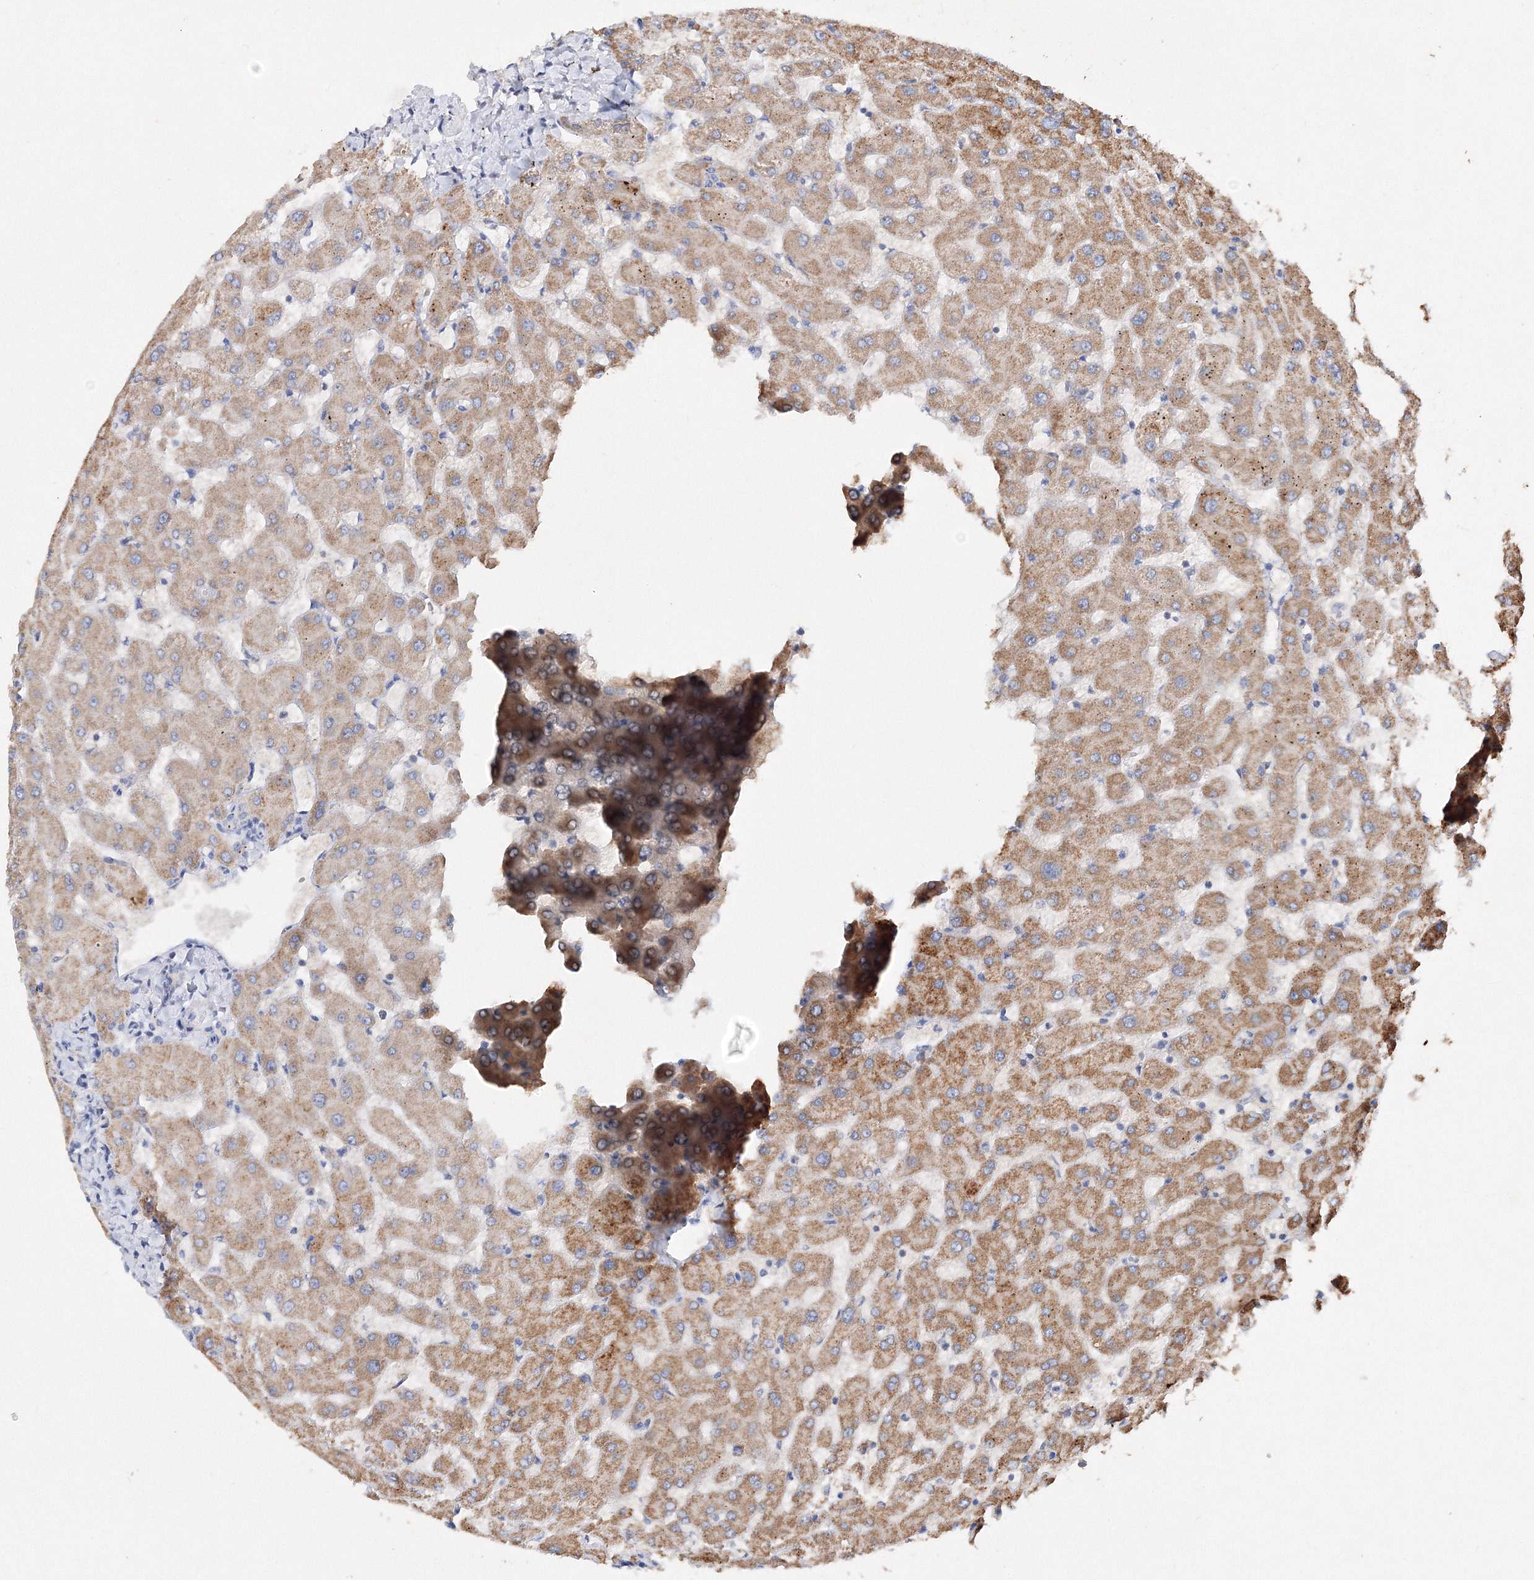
{"staining": {"intensity": "negative", "quantity": "none", "location": "none"}, "tissue": "liver", "cell_type": "Cholangiocytes", "image_type": "normal", "snomed": [{"axis": "morphology", "description": "Normal tissue, NOS"}, {"axis": "topography", "description": "Liver"}], "caption": "The photomicrograph displays no staining of cholangiocytes in unremarkable liver.", "gene": "GLS", "patient": {"sex": "female", "age": 63}}